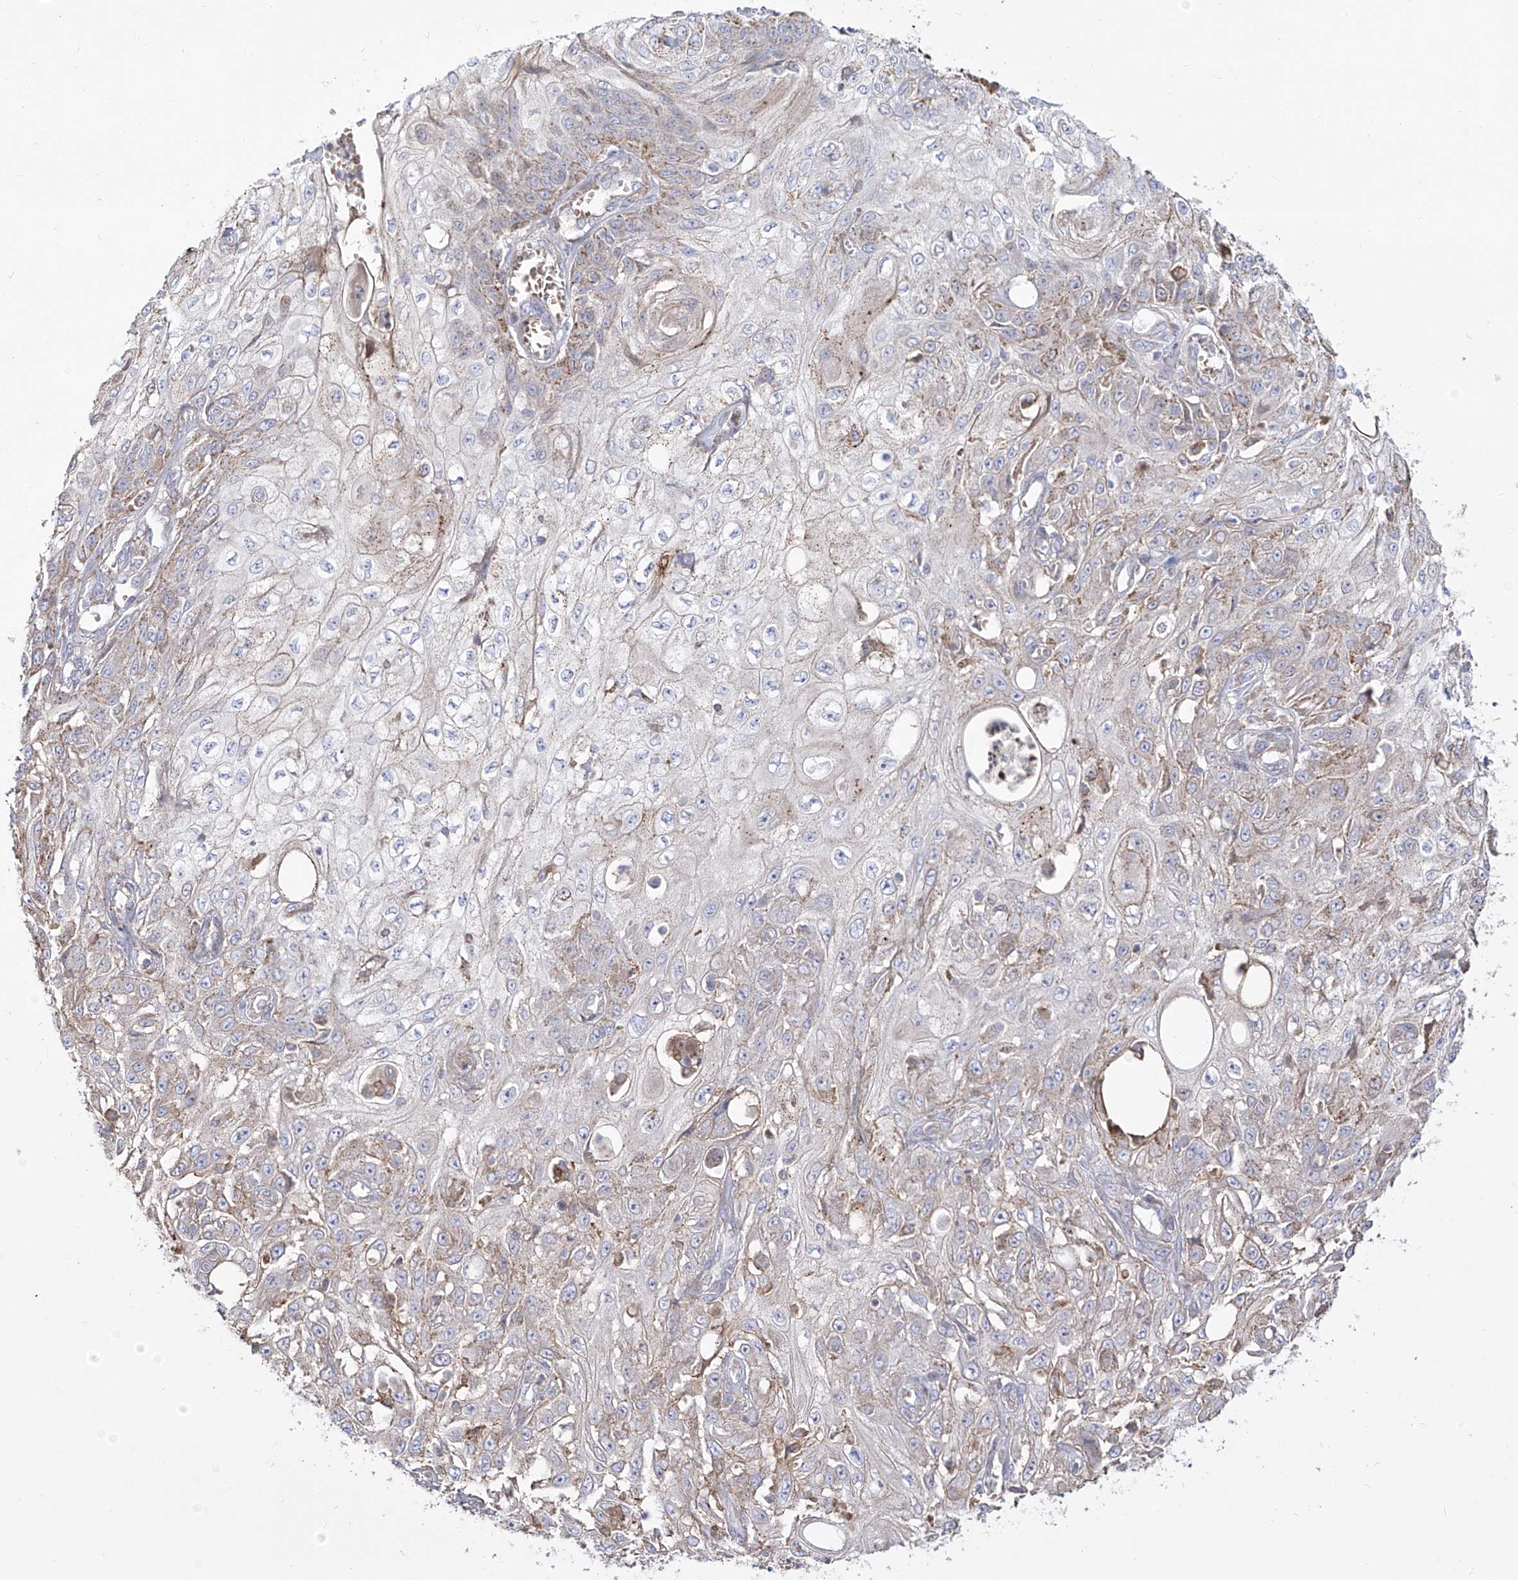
{"staining": {"intensity": "weak", "quantity": "<25%", "location": "cytoplasmic/membranous"}, "tissue": "skin cancer", "cell_type": "Tumor cells", "image_type": "cancer", "snomed": [{"axis": "morphology", "description": "Squamous cell carcinoma, NOS"}, {"axis": "morphology", "description": "Squamous cell carcinoma, metastatic, NOS"}, {"axis": "topography", "description": "Skin"}, {"axis": "topography", "description": "Lymph node"}], "caption": "Immunohistochemical staining of human squamous cell carcinoma (skin) exhibits no significant expression in tumor cells.", "gene": "ZGRF1", "patient": {"sex": "male", "age": 75}}